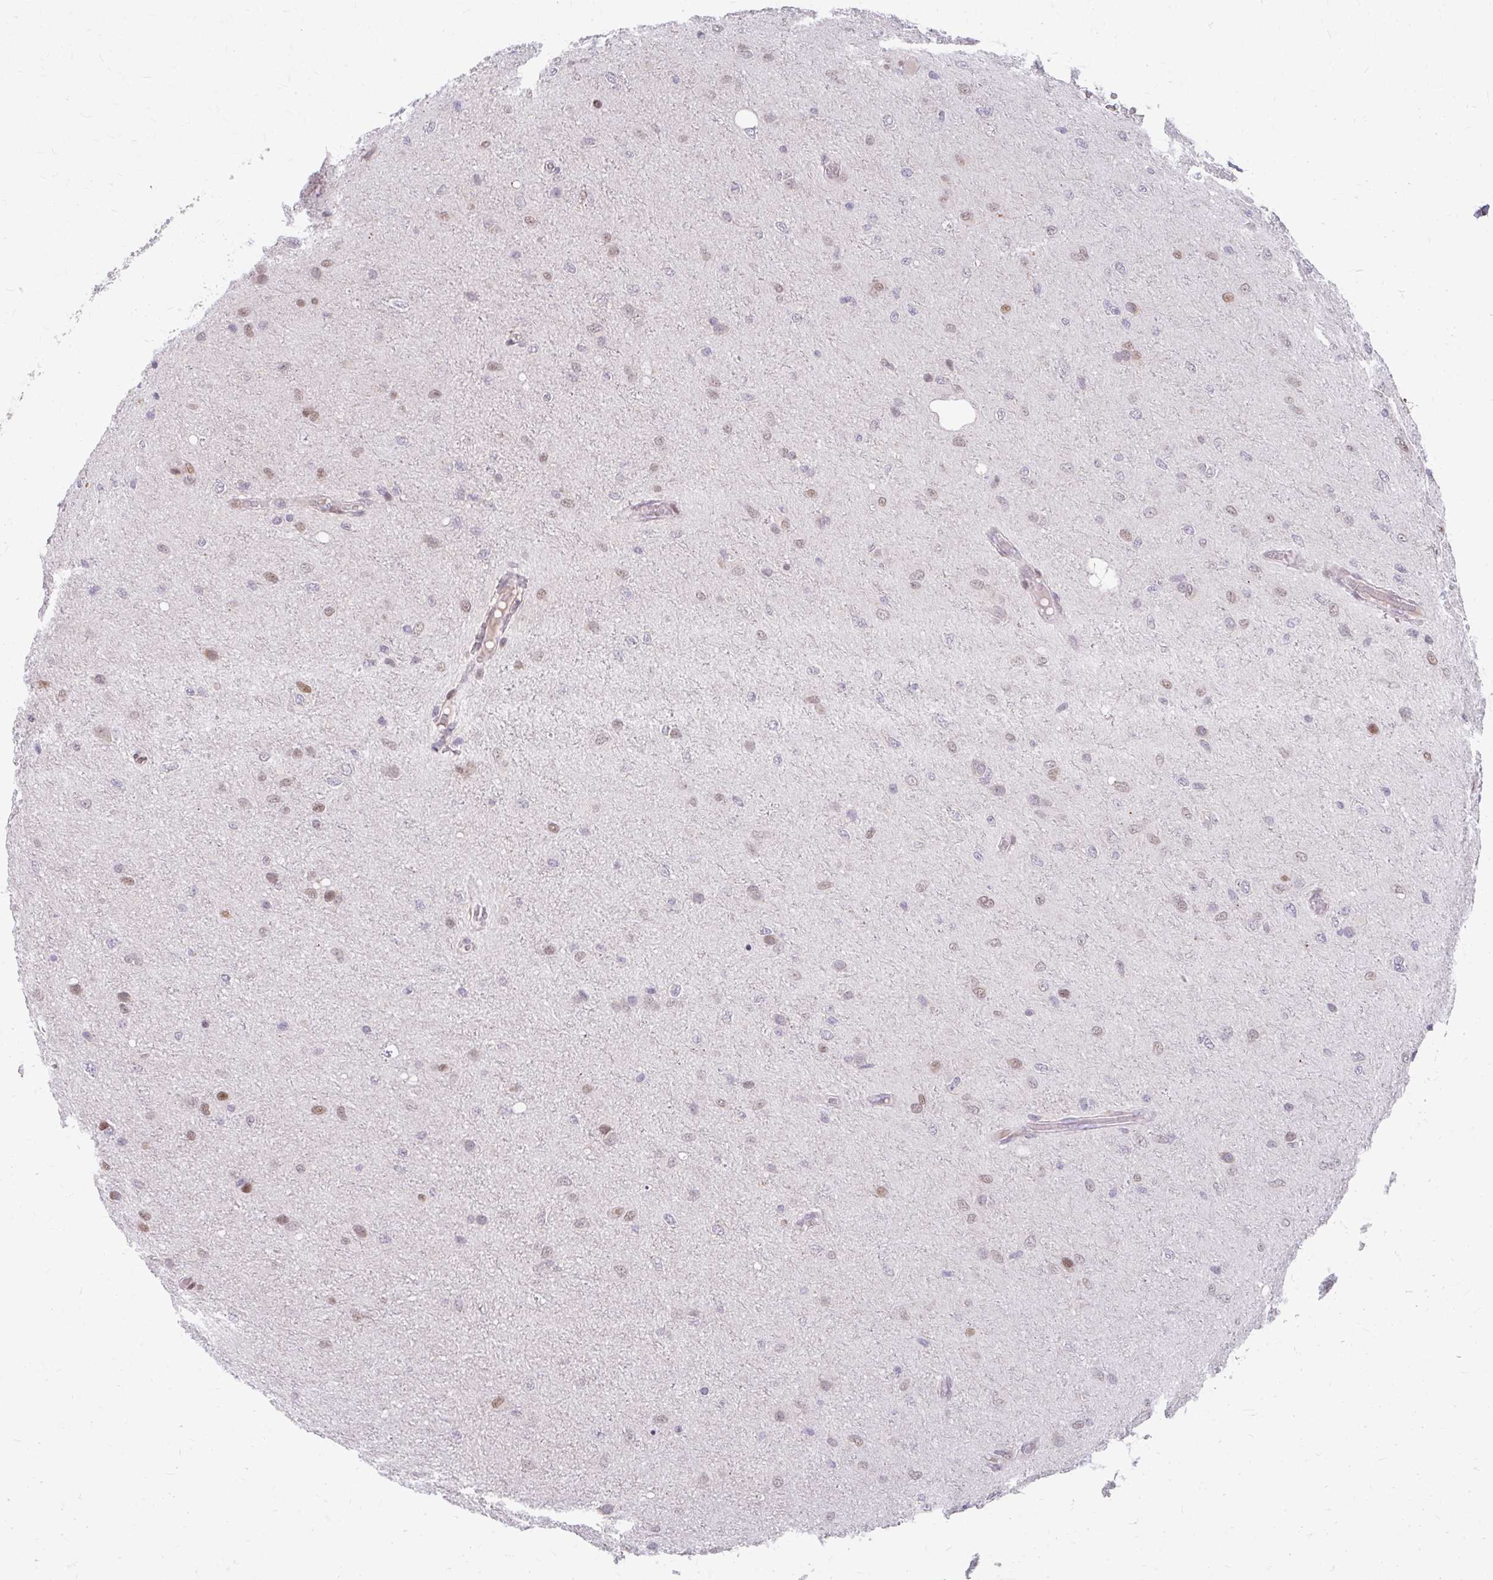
{"staining": {"intensity": "moderate", "quantity": "<25%", "location": "nuclear"}, "tissue": "glioma", "cell_type": "Tumor cells", "image_type": "cancer", "snomed": [{"axis": "morphology", "description": "Glioma, malignant, Low grade"}, {"axis": "topography", "description": "Cerebellum"}], "caption": "Protein staining by immunohistochemistry reveals moderate nuclear positivity in about <25% of tumor cells in glioma.", "gene": "BEAN1", "patient": {"sex": "female", "age": 5}}